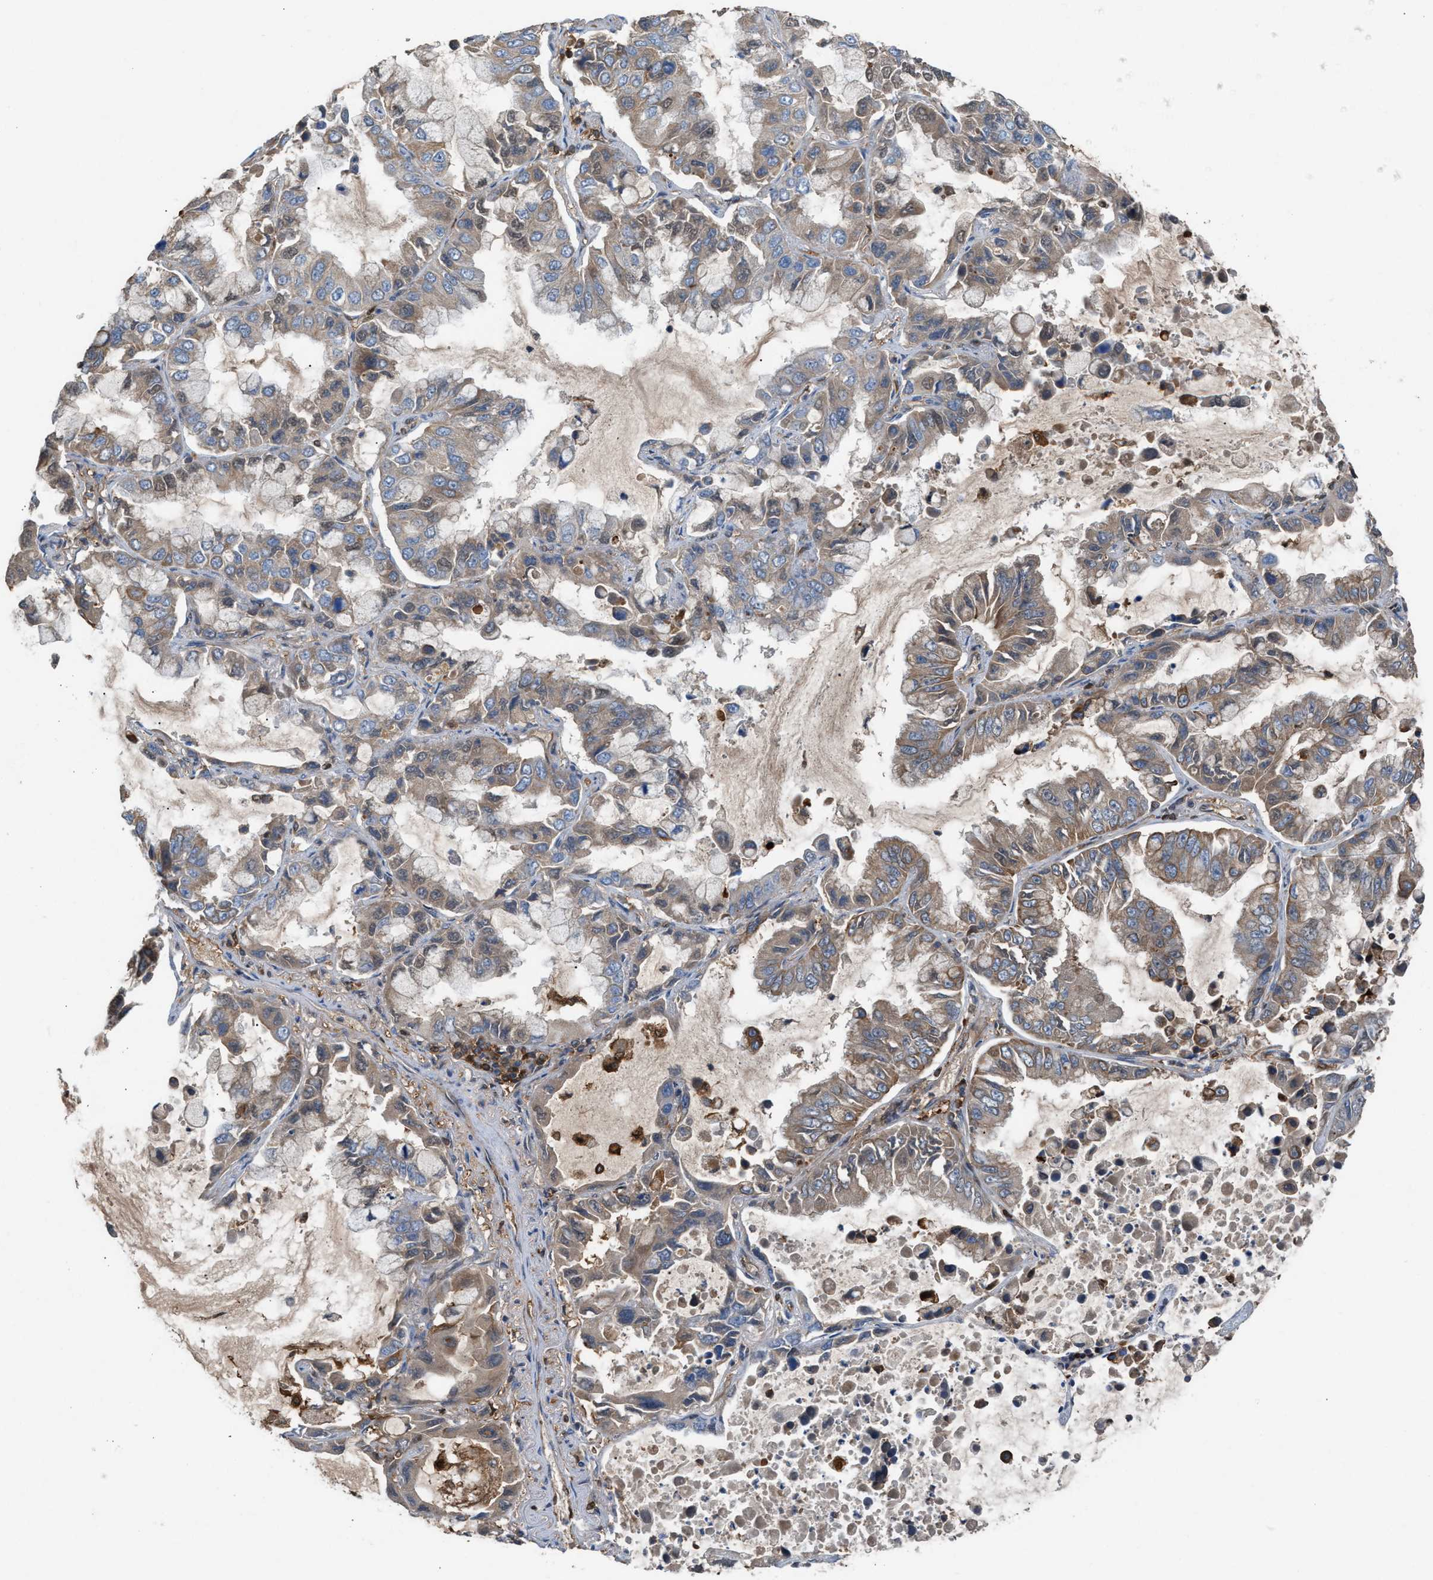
{"staining": {"intensity": "weak", "quantity": "25%-75%", "location": "cytoplasmic/membranous"}, "tissue": "lung cancer", "cell_type": "Tumor cells", "image_type": "cancer", "snomed": [{"axis": "morphology", "description": "Adenocarcinoma, NOS"}, {"axis": "topography", "description": "Lung"}], "caption": "A photomicrograph of human lung adenocarcinoma stained for a protein demonstrates weak cytoplasmic/membranous brown staining in tumor cells.", "gene": "TPK1", "patient": {"sex": "male", "age": 64}}